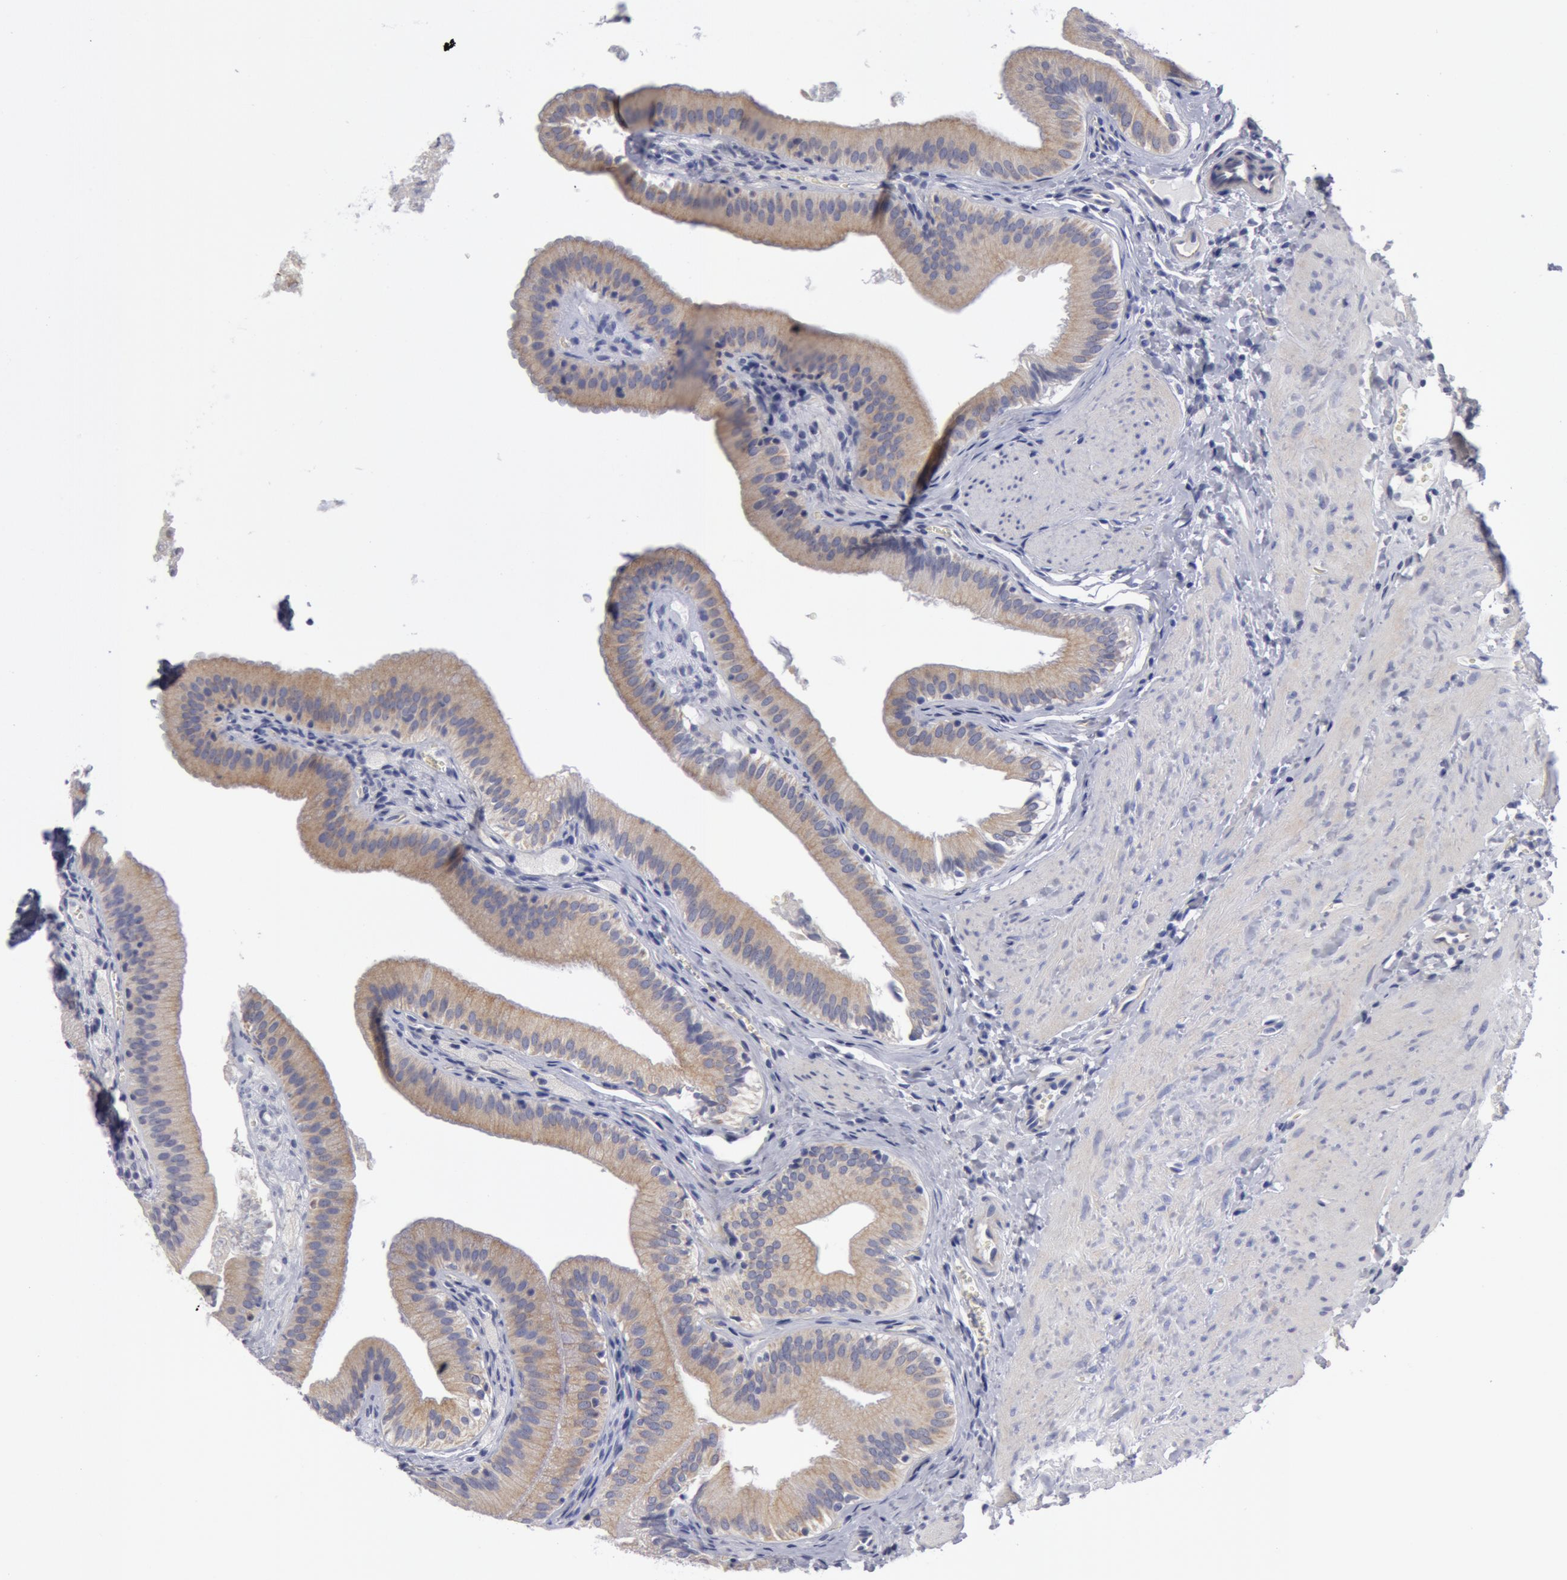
{"staining": {"intensity": "negative", "quantity": "none", "location": "none"}, "tissue": "gallbladder", "cell_type": "Glandular cells", "image_type": "normal", "snomed": [{"axis": "morphology", "description": "Normal tissue, NOS"}, {"axis": "topography", "description": "Gallbladder"}], "caption": "Immunohistochemistry (IHC) of normal gallbladder displays no staining in glandular cells.", "gene": "SMC1B", "patient": {"sex": "female", "age": 24}}